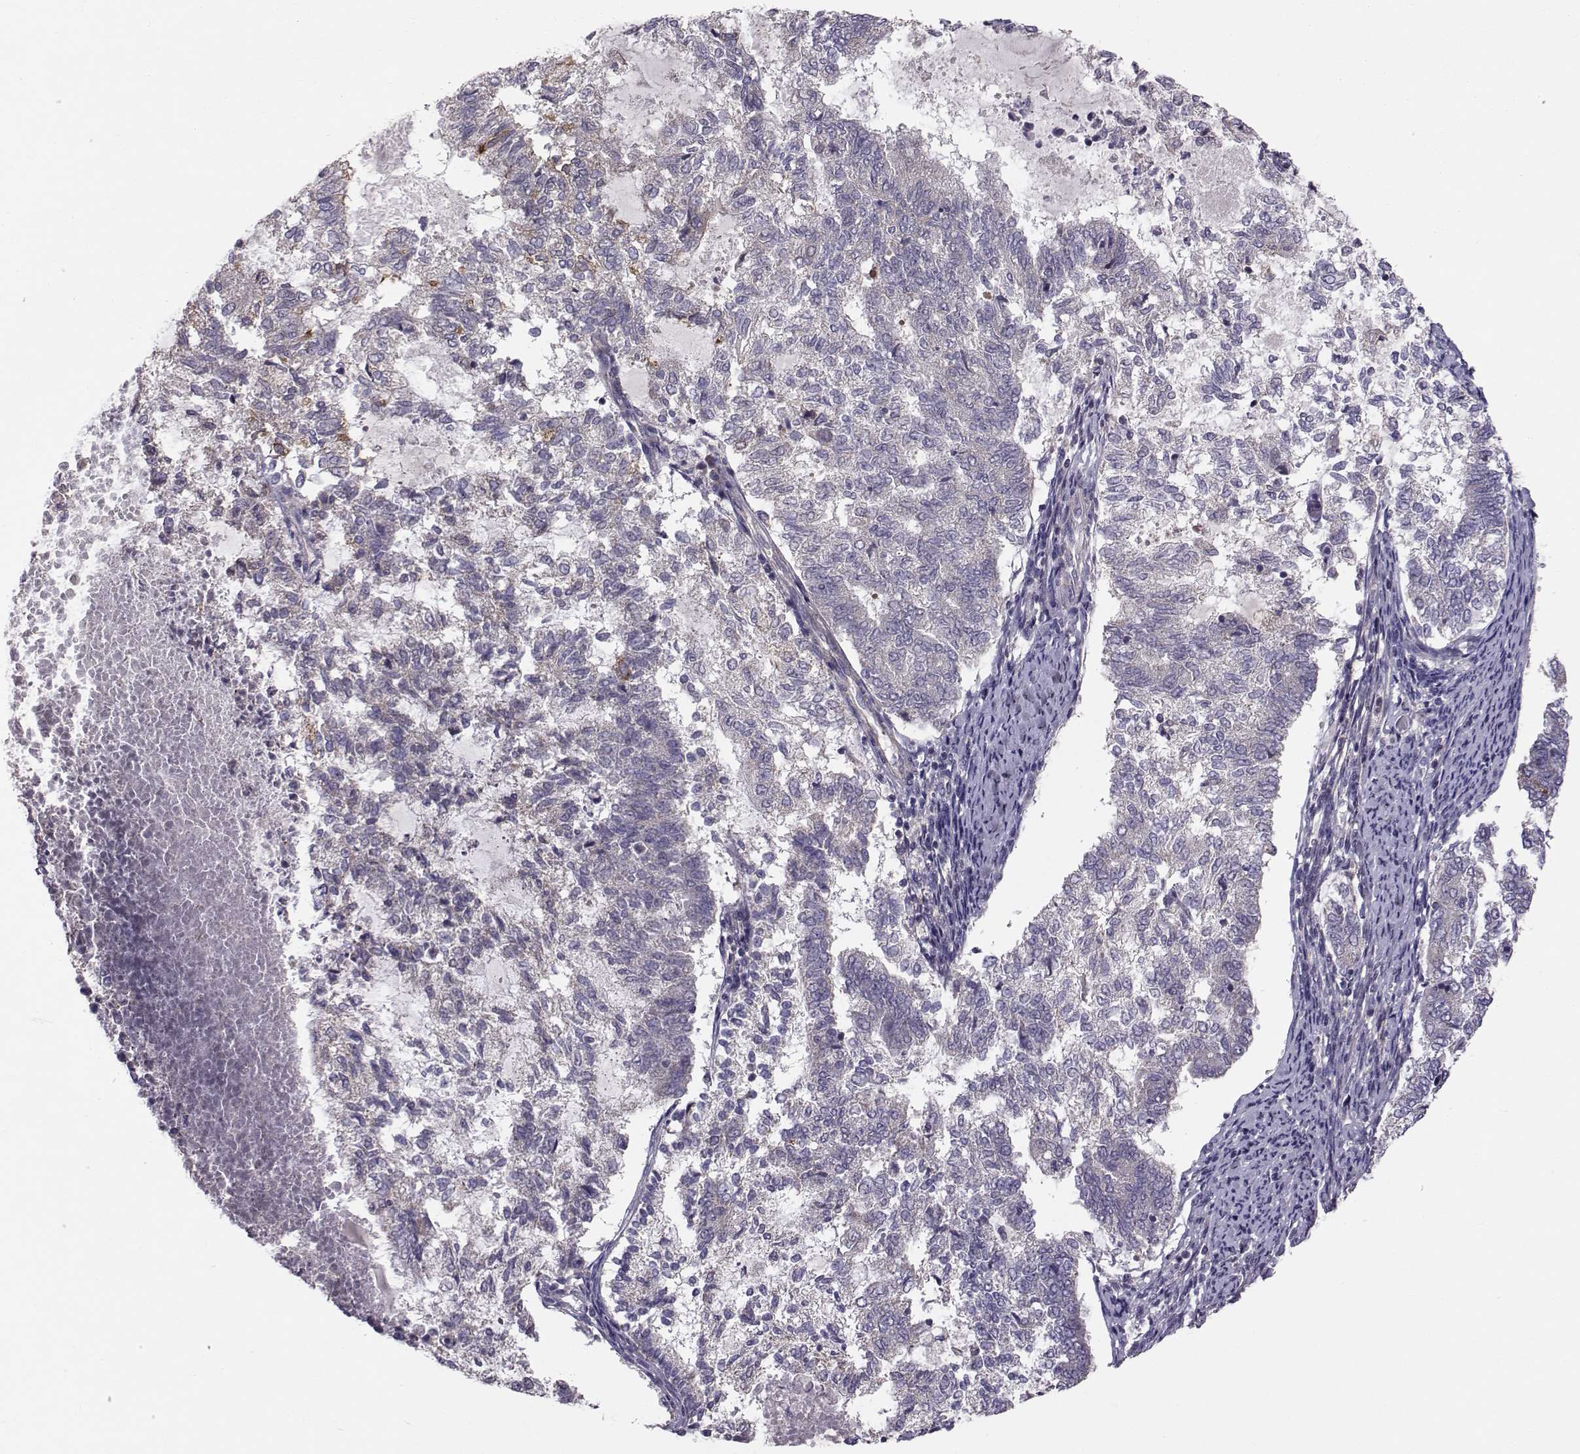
{"staining": {"intensity": "negative", "quantity": "none", "location": "none"}, "tissue": "endometrial cancer", "cell_type": "Tumor cells", "image_type": "cancer", "snomed": [{"axis": "morphology", "description": "Adenocarcinoma, NOS"}, {"axis": "topography", "description": "Endometrium"}], "caption": "High power microscopy micrograph of an IHC histopathology image of endometrial cancer, revealing no significant positivity in tumor cells.", "gene": "PEX5L", "patient": {"sex": "female", "age": 65}}